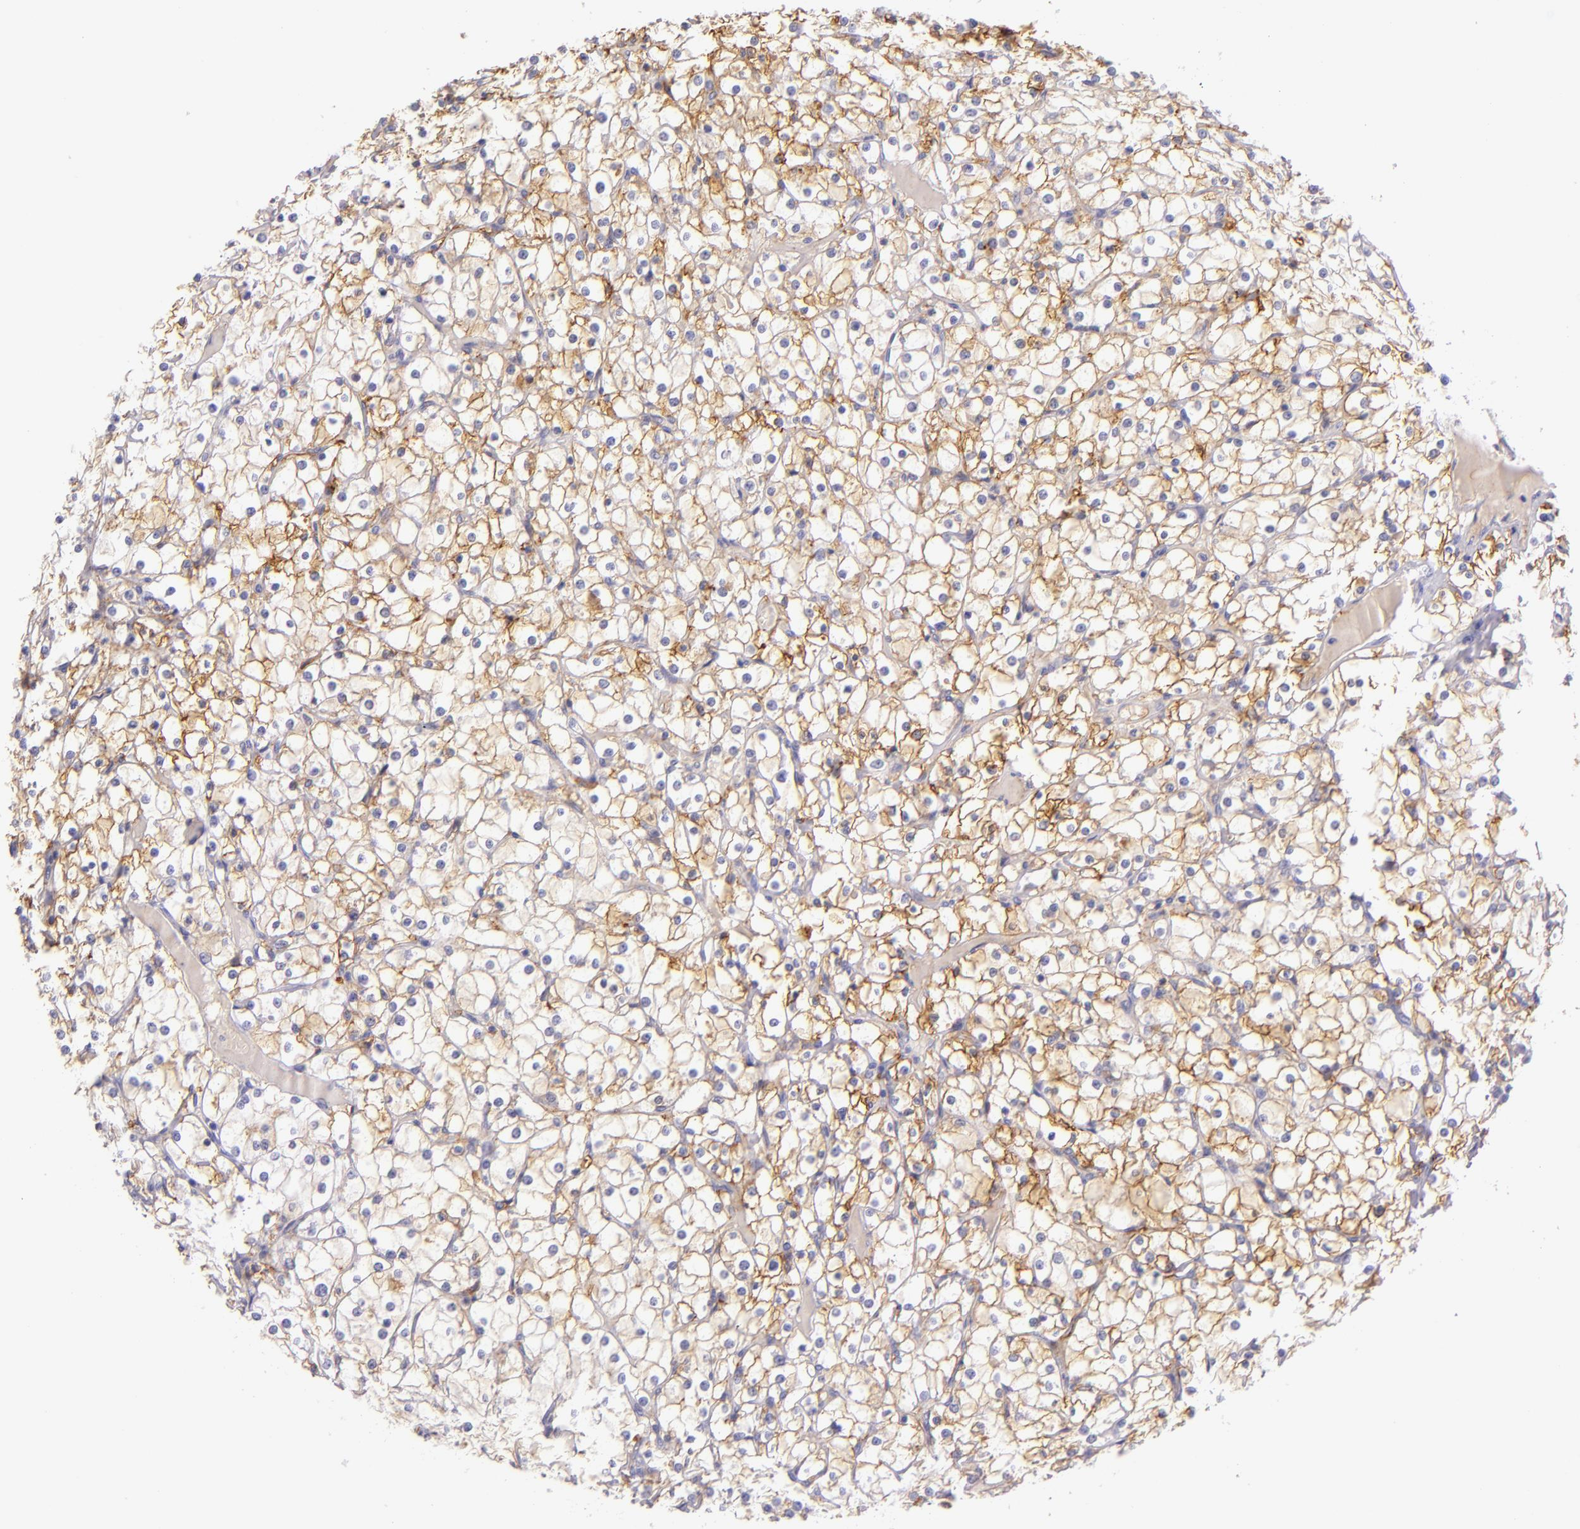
{"staining": {"intensity": "weak", "quantity": "25%-75%", "location": "cytoplasmic/membranous"}, "tissue": "renal cancer", "cell_type": "Tumor cells", "image_type": "cancer", "snomed": [{"axis": "morphology", "description": "Adenocarcinoma, NOS"}, {"axis": "topography", "description": "Kidney"}], "caption": "The photomicrograph reveals immunohistochemical staining of renal adenocarcinoma. There is weak cytoplasmic/membranous staining is seen in approximately 25%-75% of tumor cells.", "gene": "ICAM1", "patient": {"sex": "female", "age": 73}}